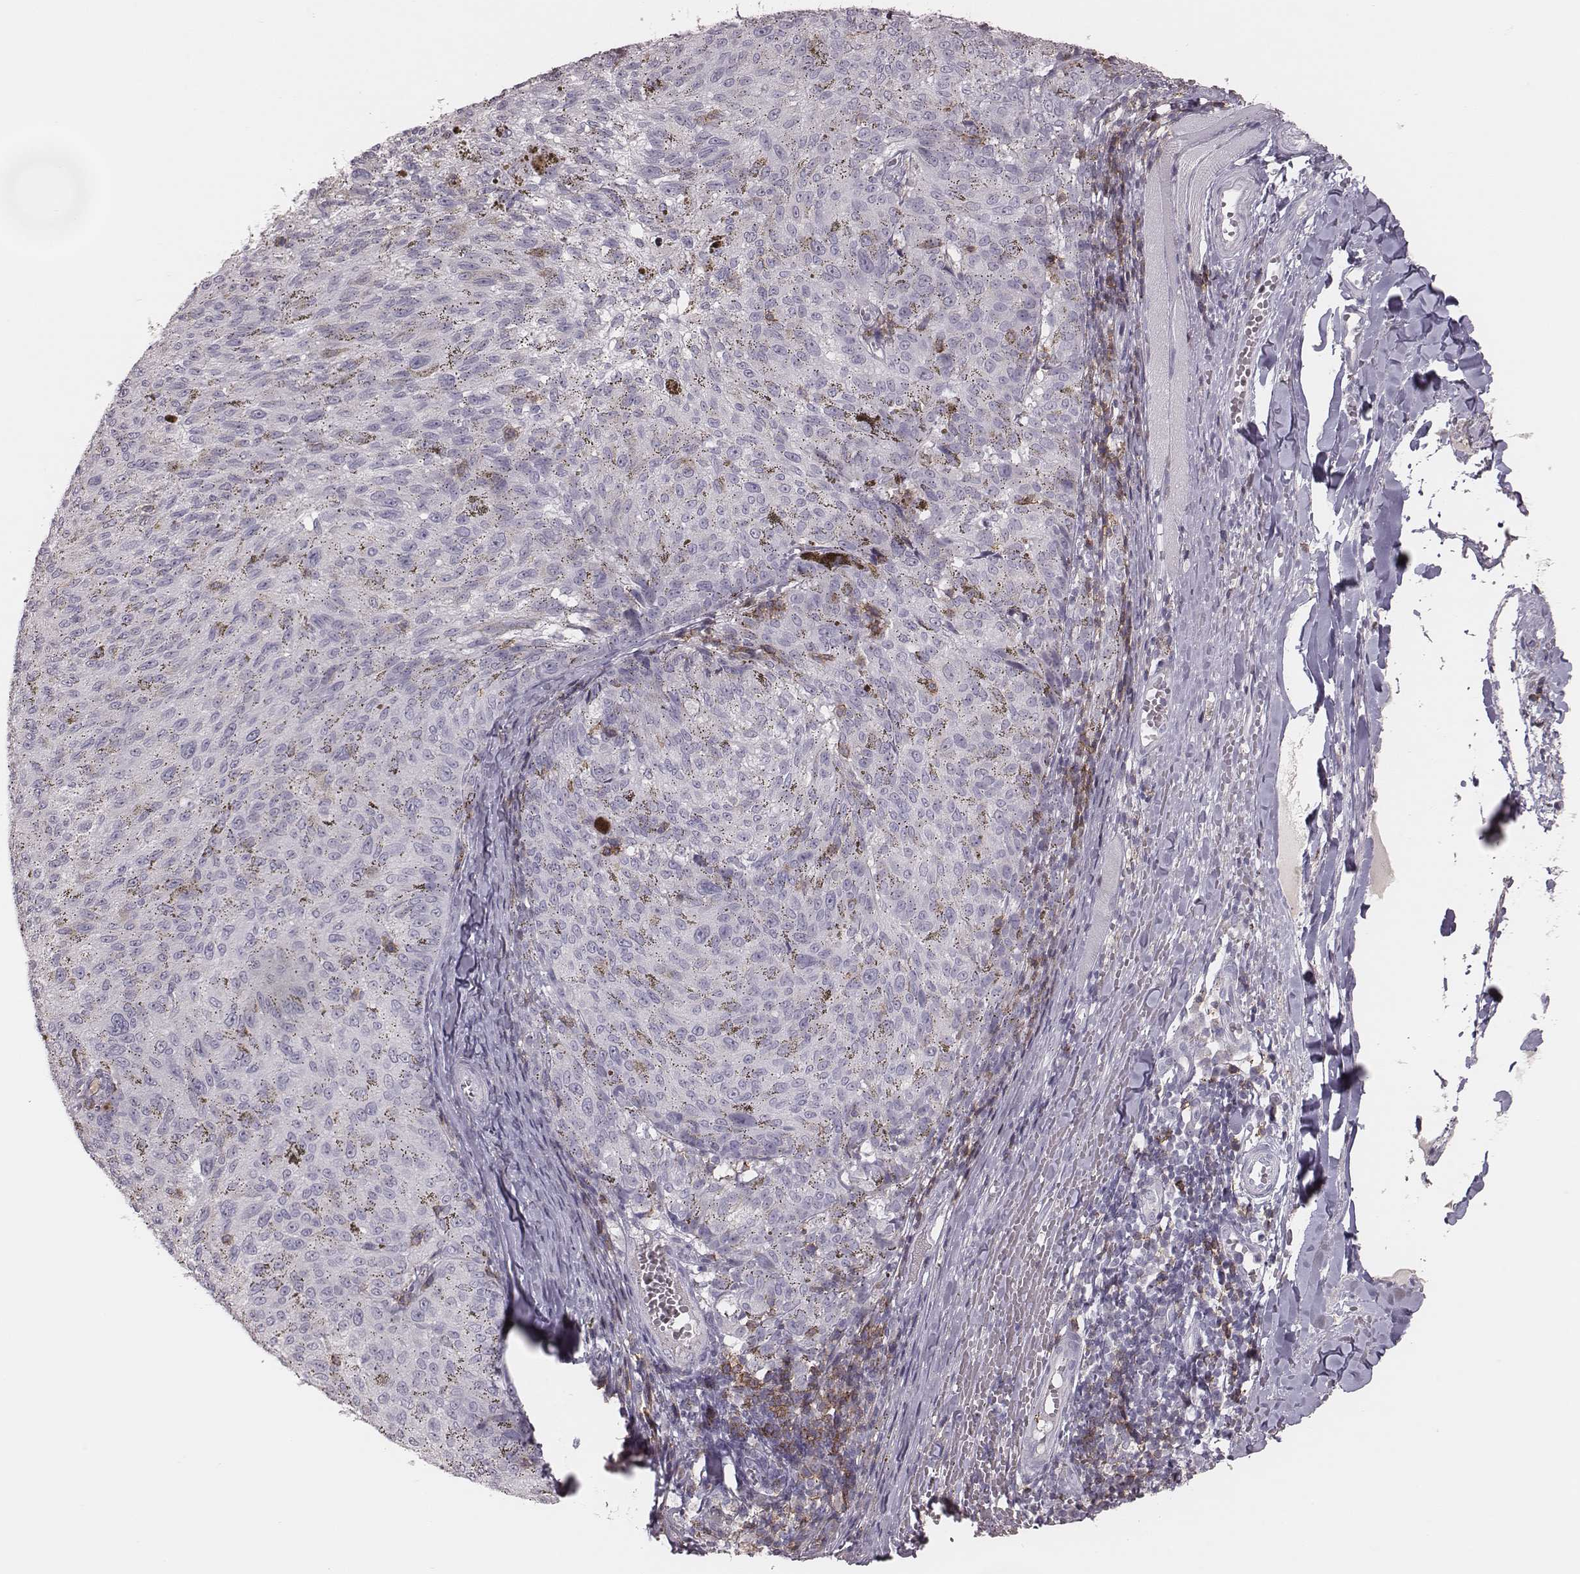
{"staining": {"intensity": "negative", "quantity": "none", "location": "none"}, "tissue": "melanoma", "cell_type": "Tumor cells", "image_type": "cancer", "snomed": [{"axis": "morphology", "description": "Malignant melanoma, NOS"}, {"axis": "topography", "description": "Skin"}], "caption": "Tumor cells are negative for protein expression in human melanoma.", "gene": "PDCD1", "patient": {"sex": "female", "age": 72}}